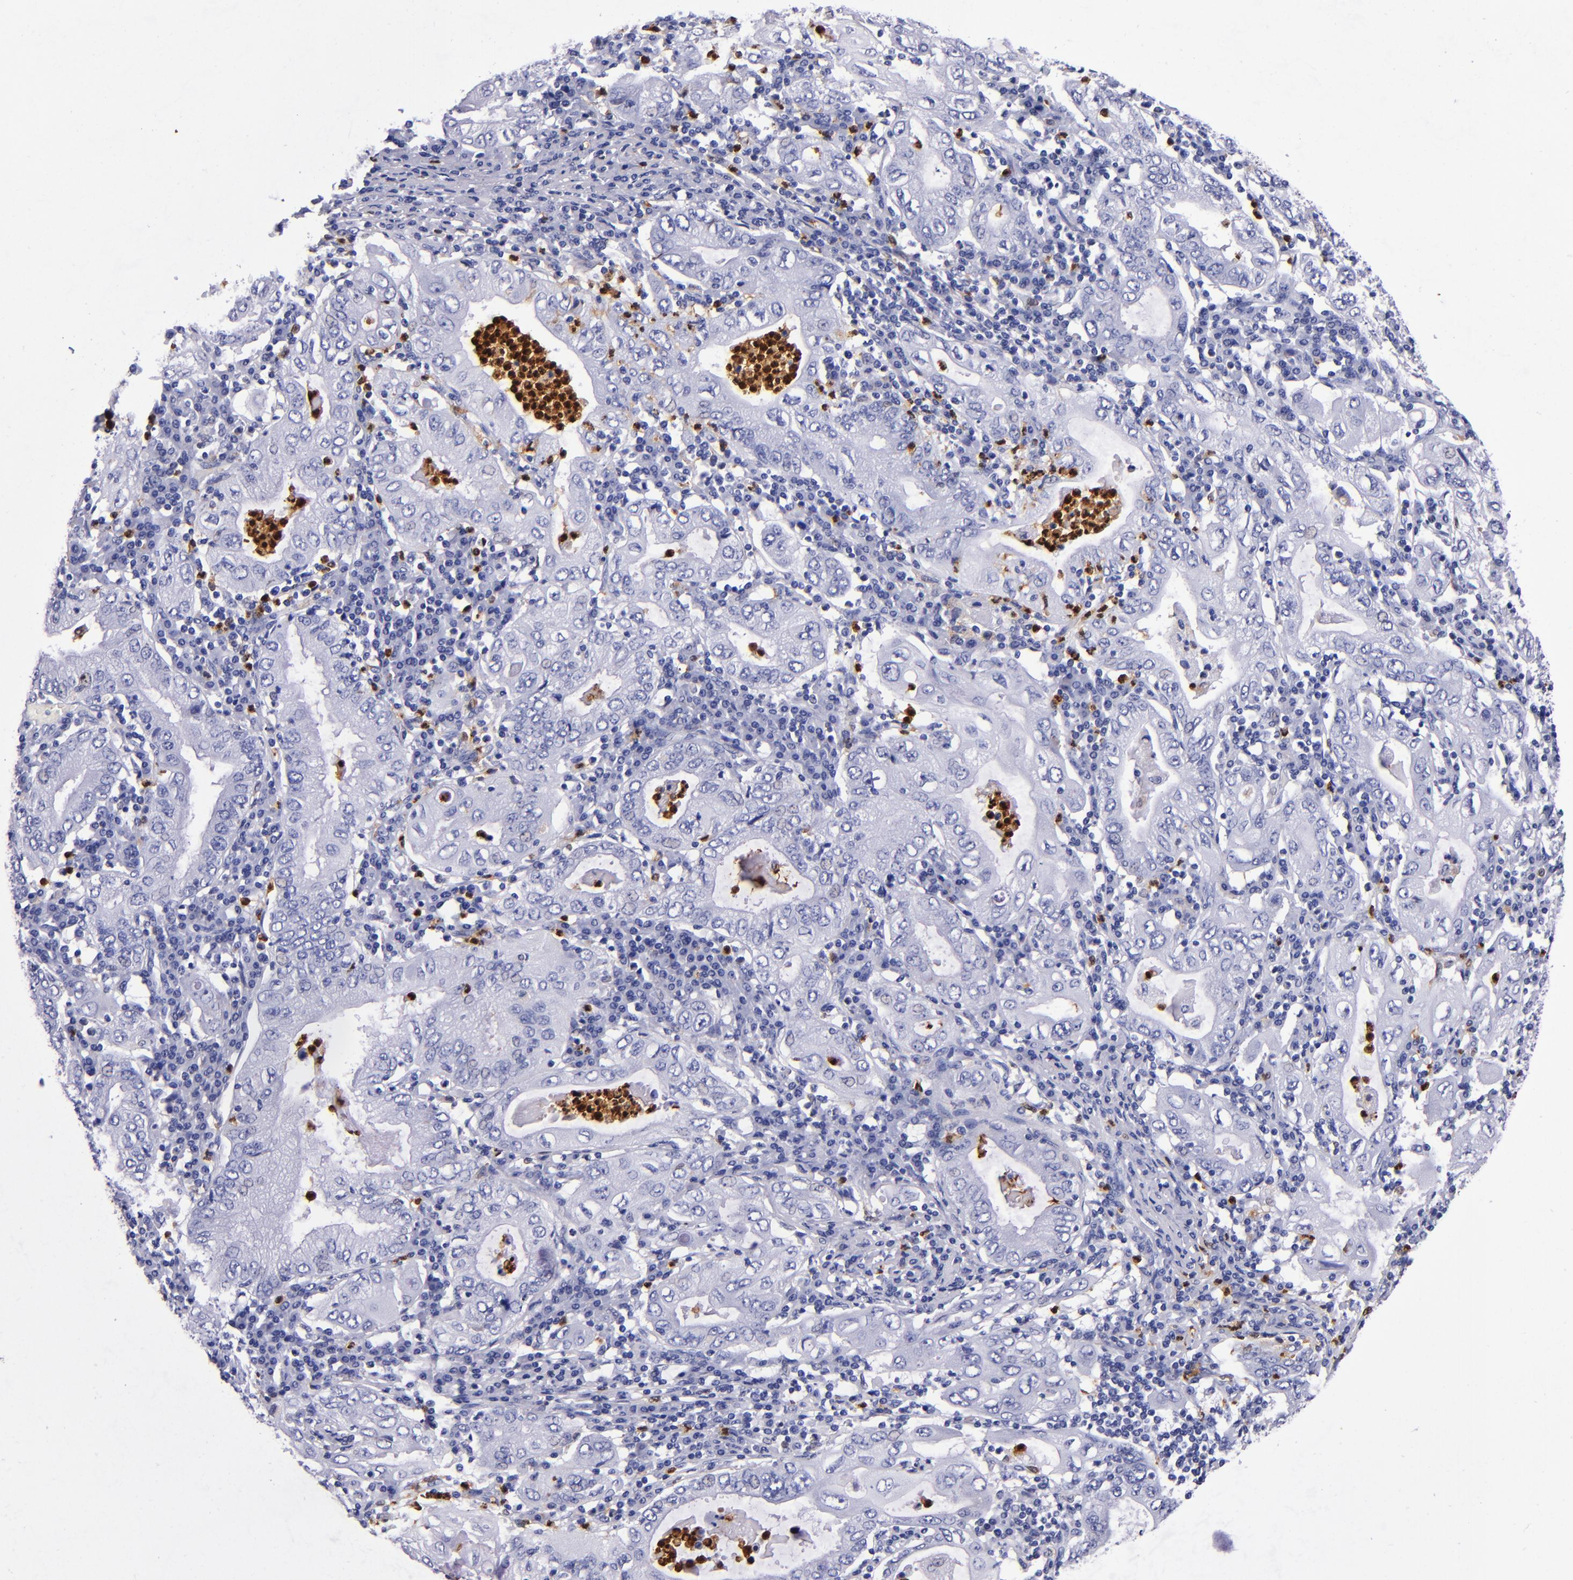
{"staining": {"intensity": "negative", "quantity": "none", "location": "none"}, "tissue": "stomach cancer", "cell_type": "Tumor cells", "image_type": "cancer", "snomed": [{"axis": "morphology", "description": "Normal tissue, NOS"}, {"axis": "morphology", "description": "Adenocarcinoma, NOS"}, {"axis": "topography", "description": "Esophagus"}, {"axis": "topography", "description": "Stomach, upper"}, {"axis": "topography", "description": "Peripheral nerve tissue"}], "caption": "Immunohistochemical staining of adenocarcinoma (stomach) reveals no significant staining in tumor cells.", "gene": "S100A8", "patient": {"sex": "male", "age": 62}}